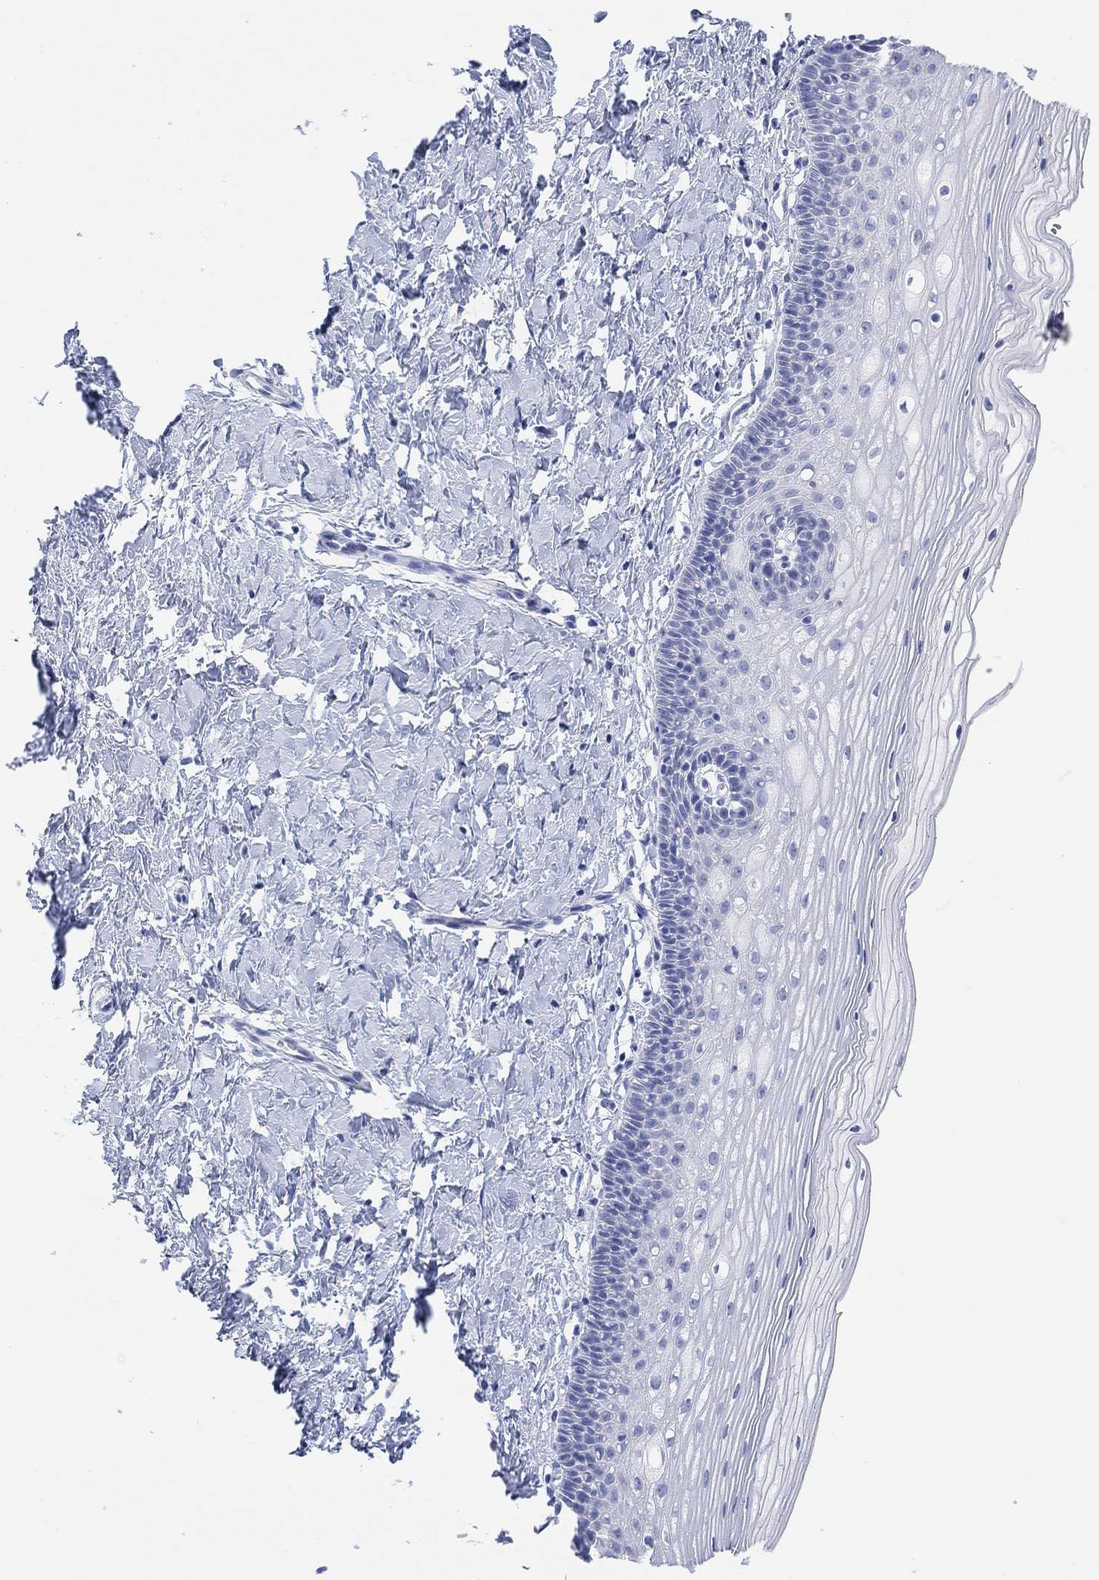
{"staining": {"intensity": "weak", "quantity": "25%-75%", "location": "cytoplasmic/membranous"}, "tissue": "cervix", "cell_type": "Glandular cells", "image_type": "normal", "snomed": [{"axis": "morphology", "description": "Normal tissue, NOS"}, {"axis": "topography", "description": "Cervix"}], "caption": "A brown stain shows weak cytoplasmic/membranous positivity of a protein in glandular cells of benign human cervix. Using DAB (3,3'-diaminobenzidine) (brown) and hematoxylin (blue) stains, captured at high magnification using brightfield microscopy.", "gene": "XIRP2", "patient": {"sex": "female", "age": 37}}